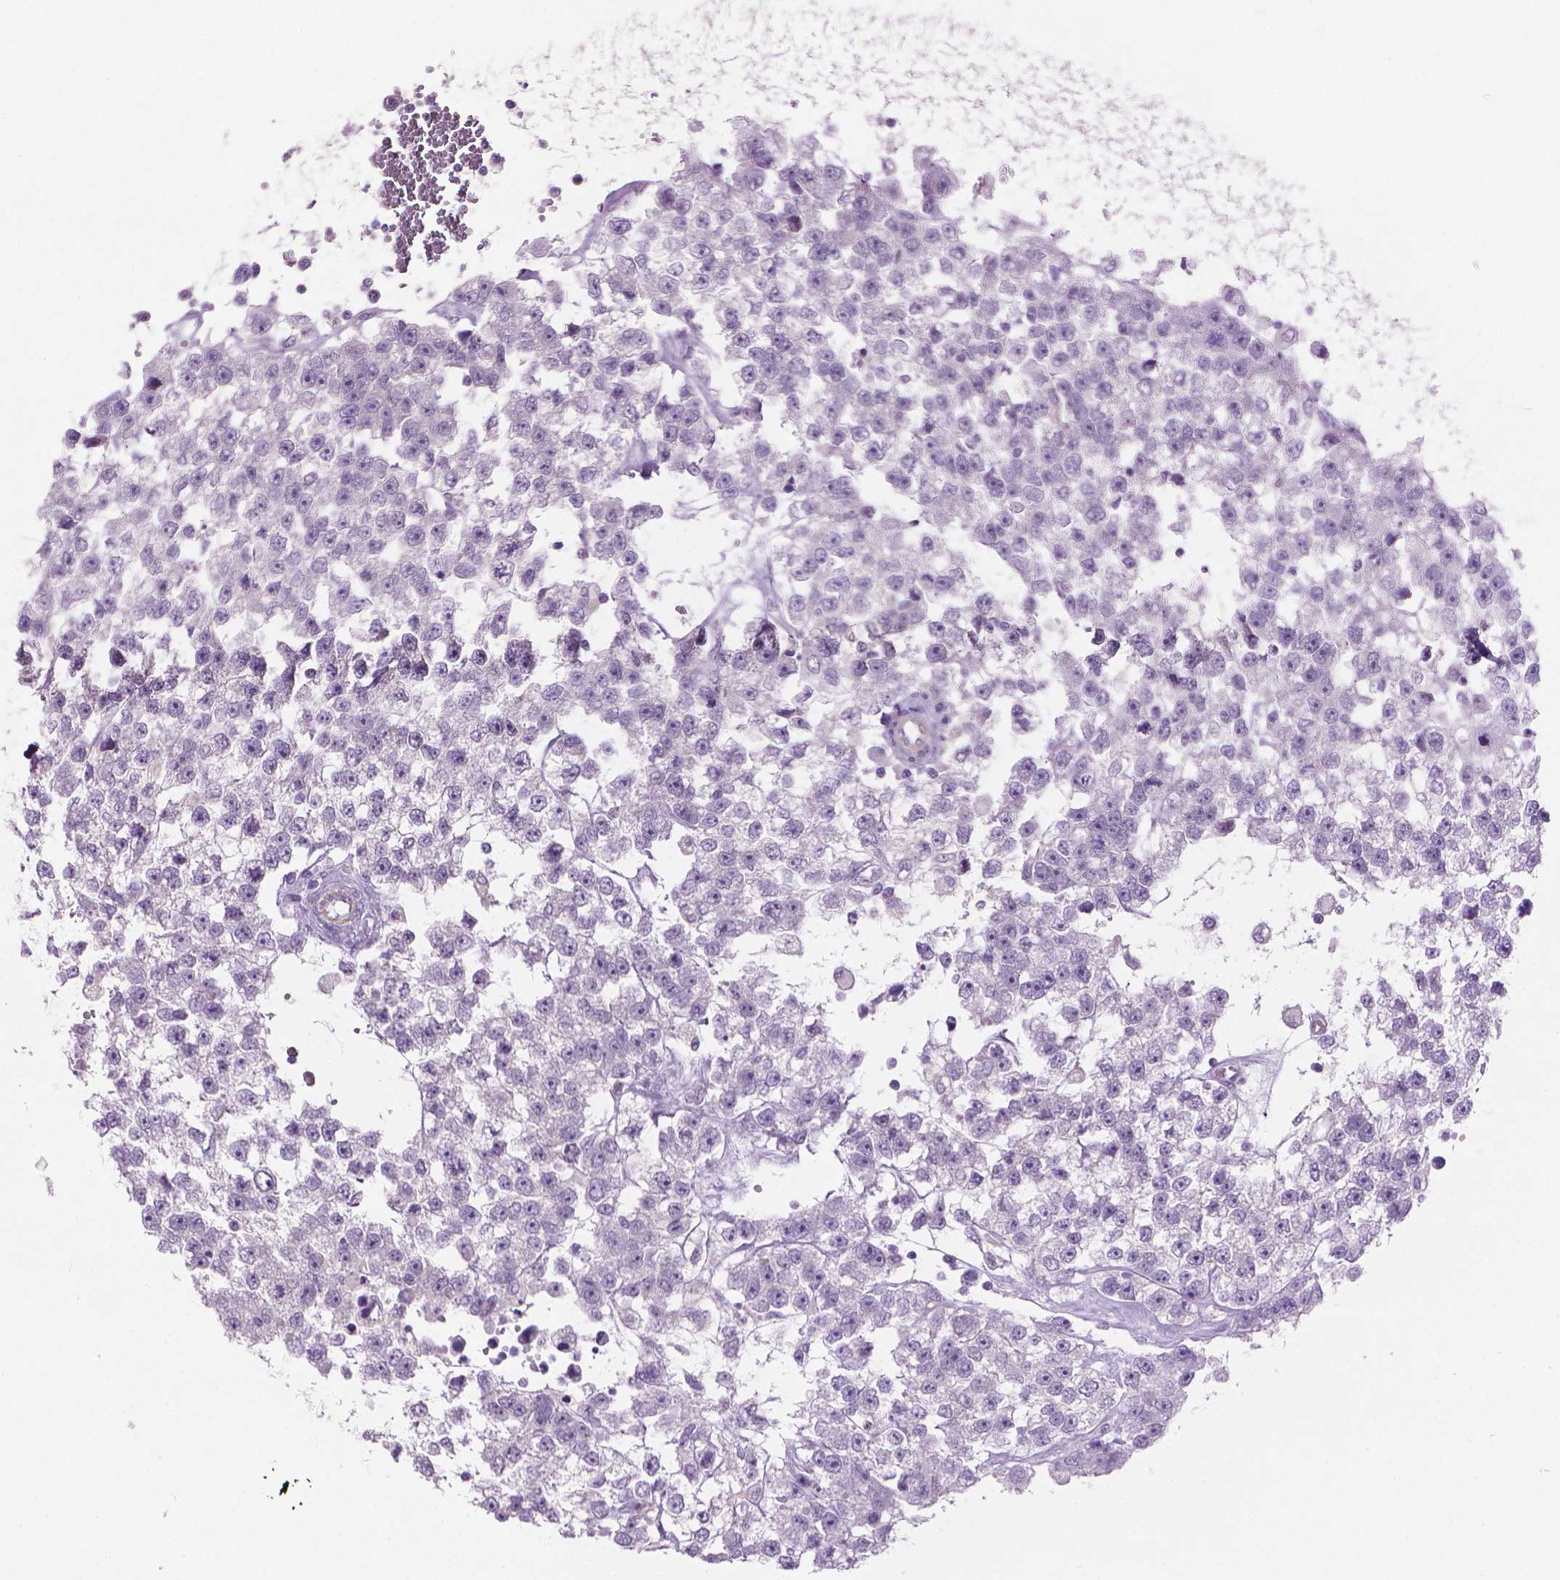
{"staining": {"intensity": "negative", "quantity": "none", "location": "none"}, "tissue": "testis cancer", "cell_type": "Tumor cells", "image_type": "cancer", "snomed": [{"axis": "morphology", "description": "Seminoma, NOS"}, {"axis": "topography", "description": "Testis"}], "caption": "Protein analysis of testis seminoma demonstrates no significant staining in tumor cells.", "gene": "KRT73", "patient": {"sex": "male", "age": 34}}